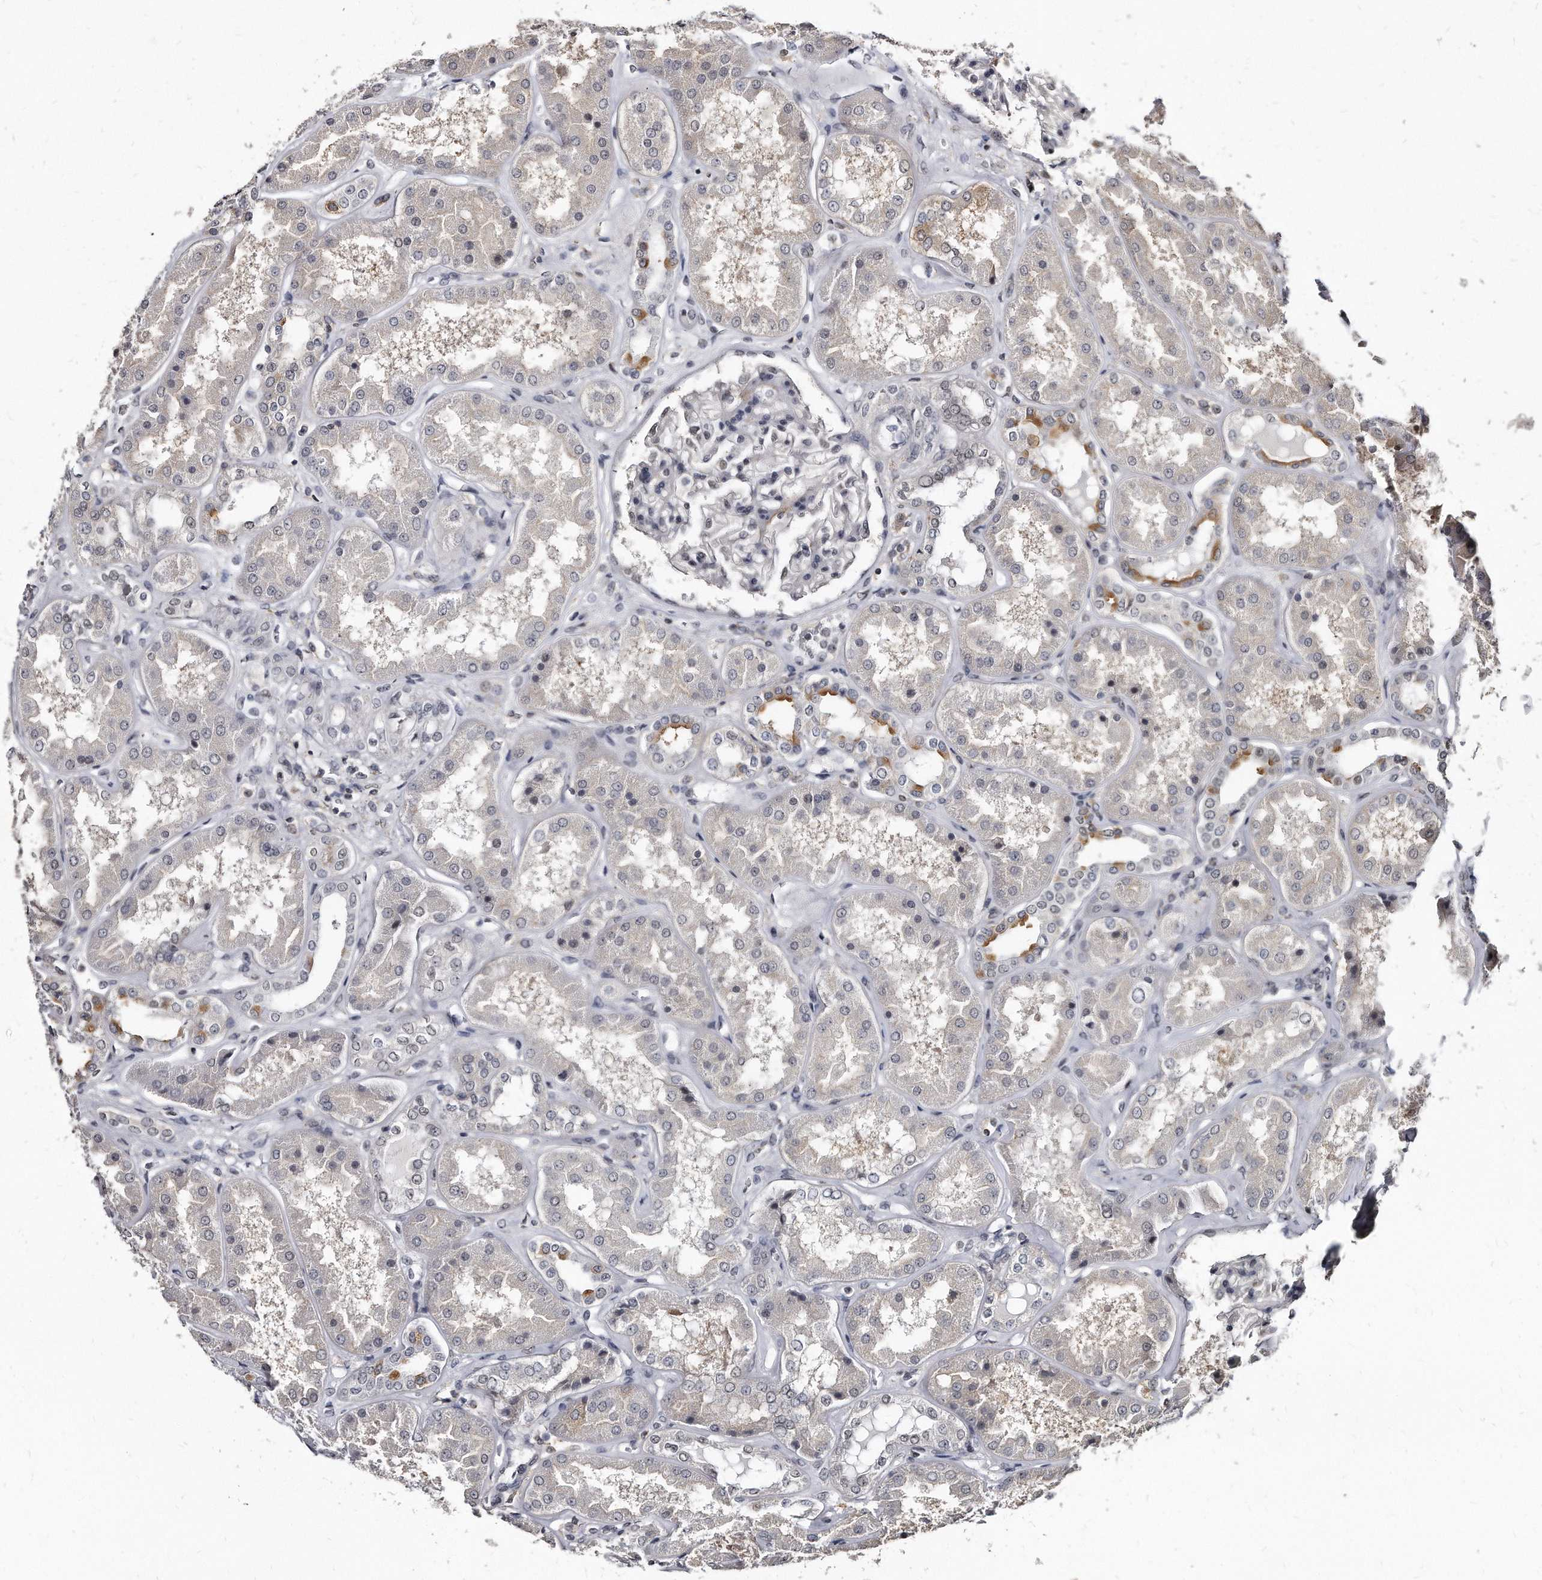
{"staining": {"intensity": "negative", "quantity": "none", "location": "none"}, "tissue": "kidney", "cell_type": "Cells in glomeruli", "image_type": "normal", "snomed": [{"axis": "morphology", "description": "Normal tissue, NOS"}, {"axis": "topography", "description": "Kidney"}], "caption": "This photomicrograph is of unremarkable kidney stained with IHC to label a protein in brown with the nuclei are counter-stained blue. There is no expression in cells in glomeruli.", "gene": "KLHDC3", "patient": {"sex": "female", "age": 56}}